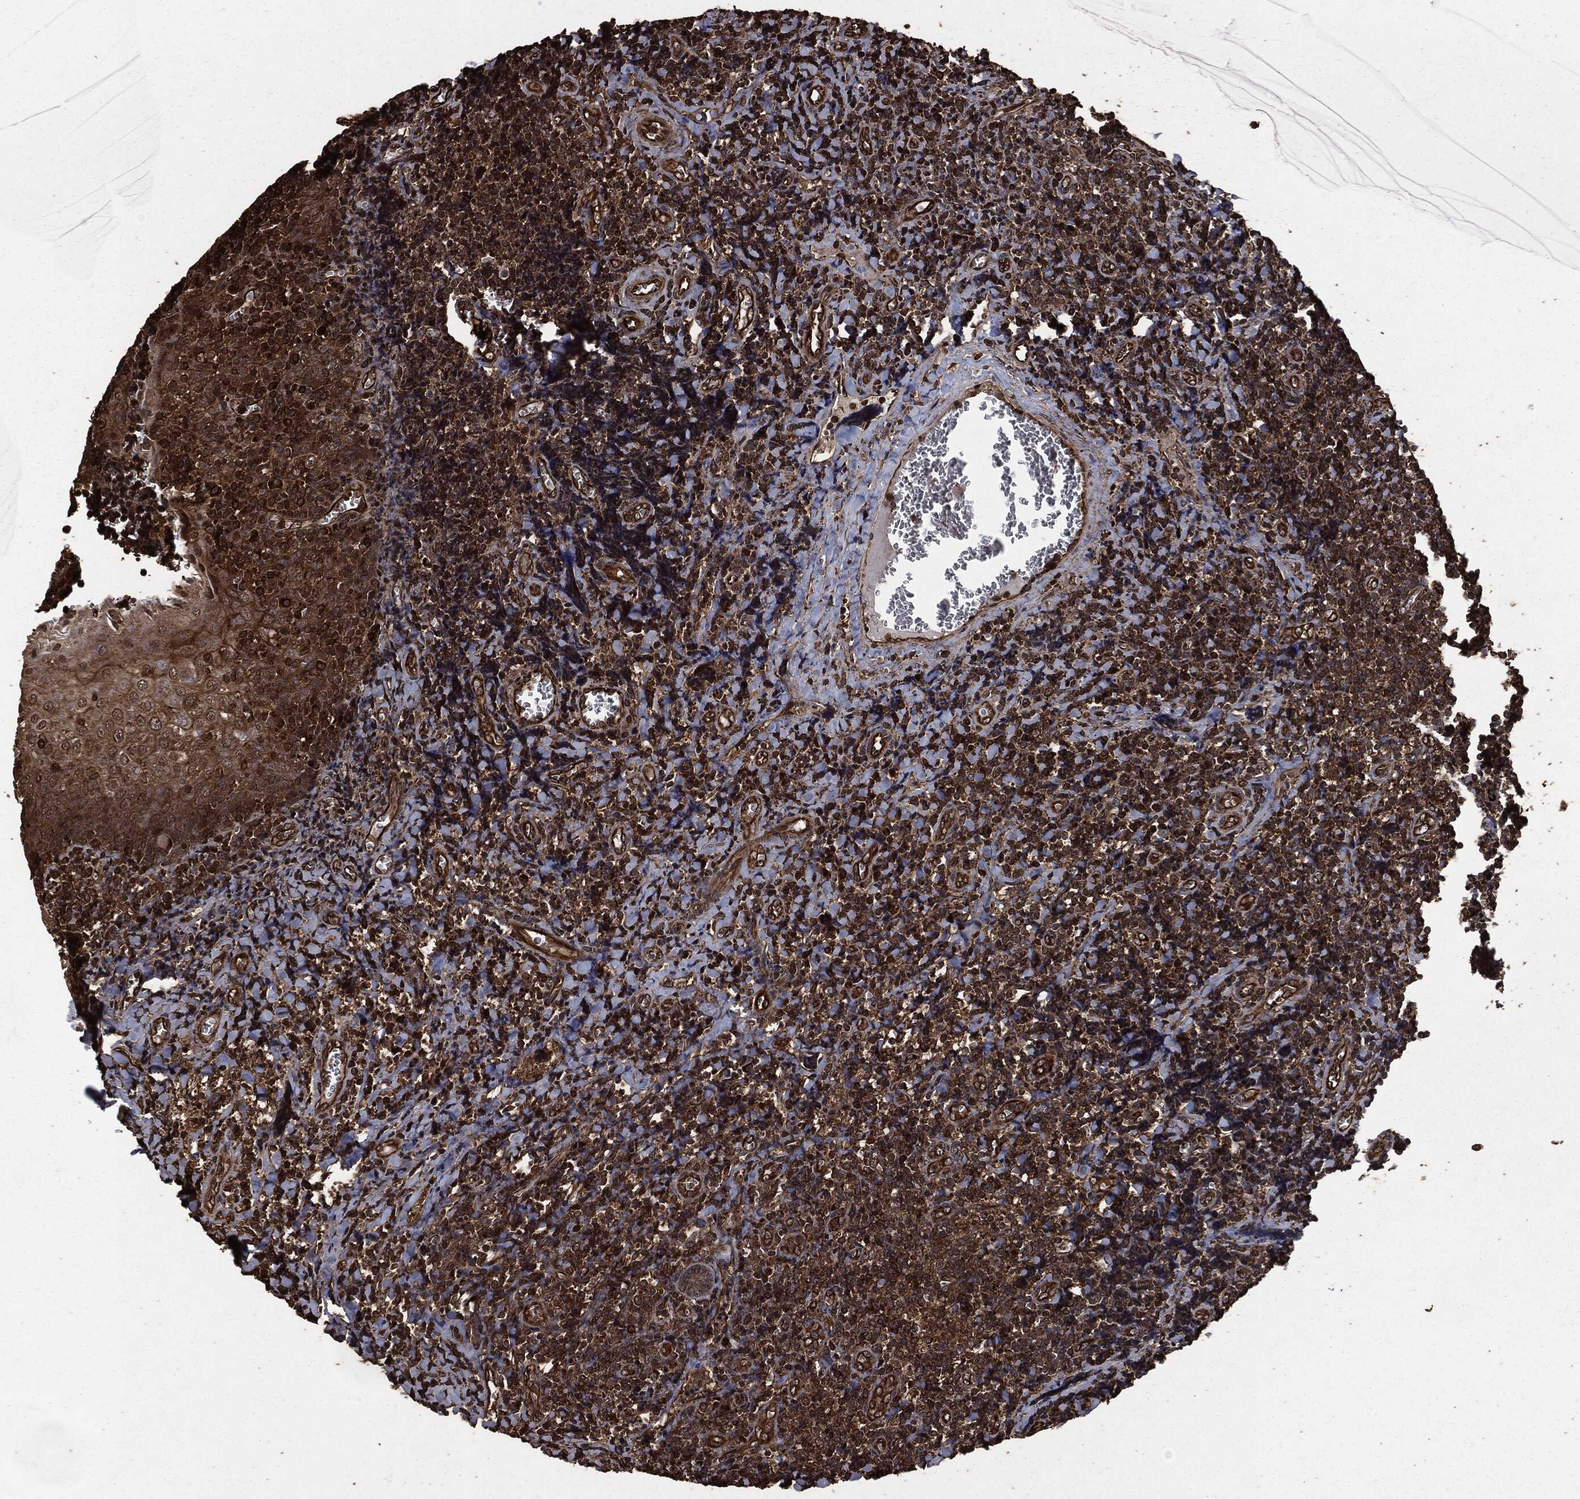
{"staining": {"intensity": "moderate", "quantity": "25%-75%", "location": "cytoplasmic/membranous"}, "tissue": "tonsil", "cell_type": "Germinal center cells", "image_type": "normal", "snomed": [{"axis": "morphology", "description": "Normal tissue, NOS"}, {"axis": "morphology", "description": "Inflammation, NOS"}, {"axis": "topography", "description": "Tonsil"}], "caption": "Immunohistochemistry (DAB) staining of benign human tonsil reveals moderate cytoplasmic/membranous protein expression in about 25%-75% of germinal center cells. The protein of interest is shown in brown color, while the nuclei are stained blue.", "gene": "HRAS", "patient": {"sex": "female", "age": 31}}